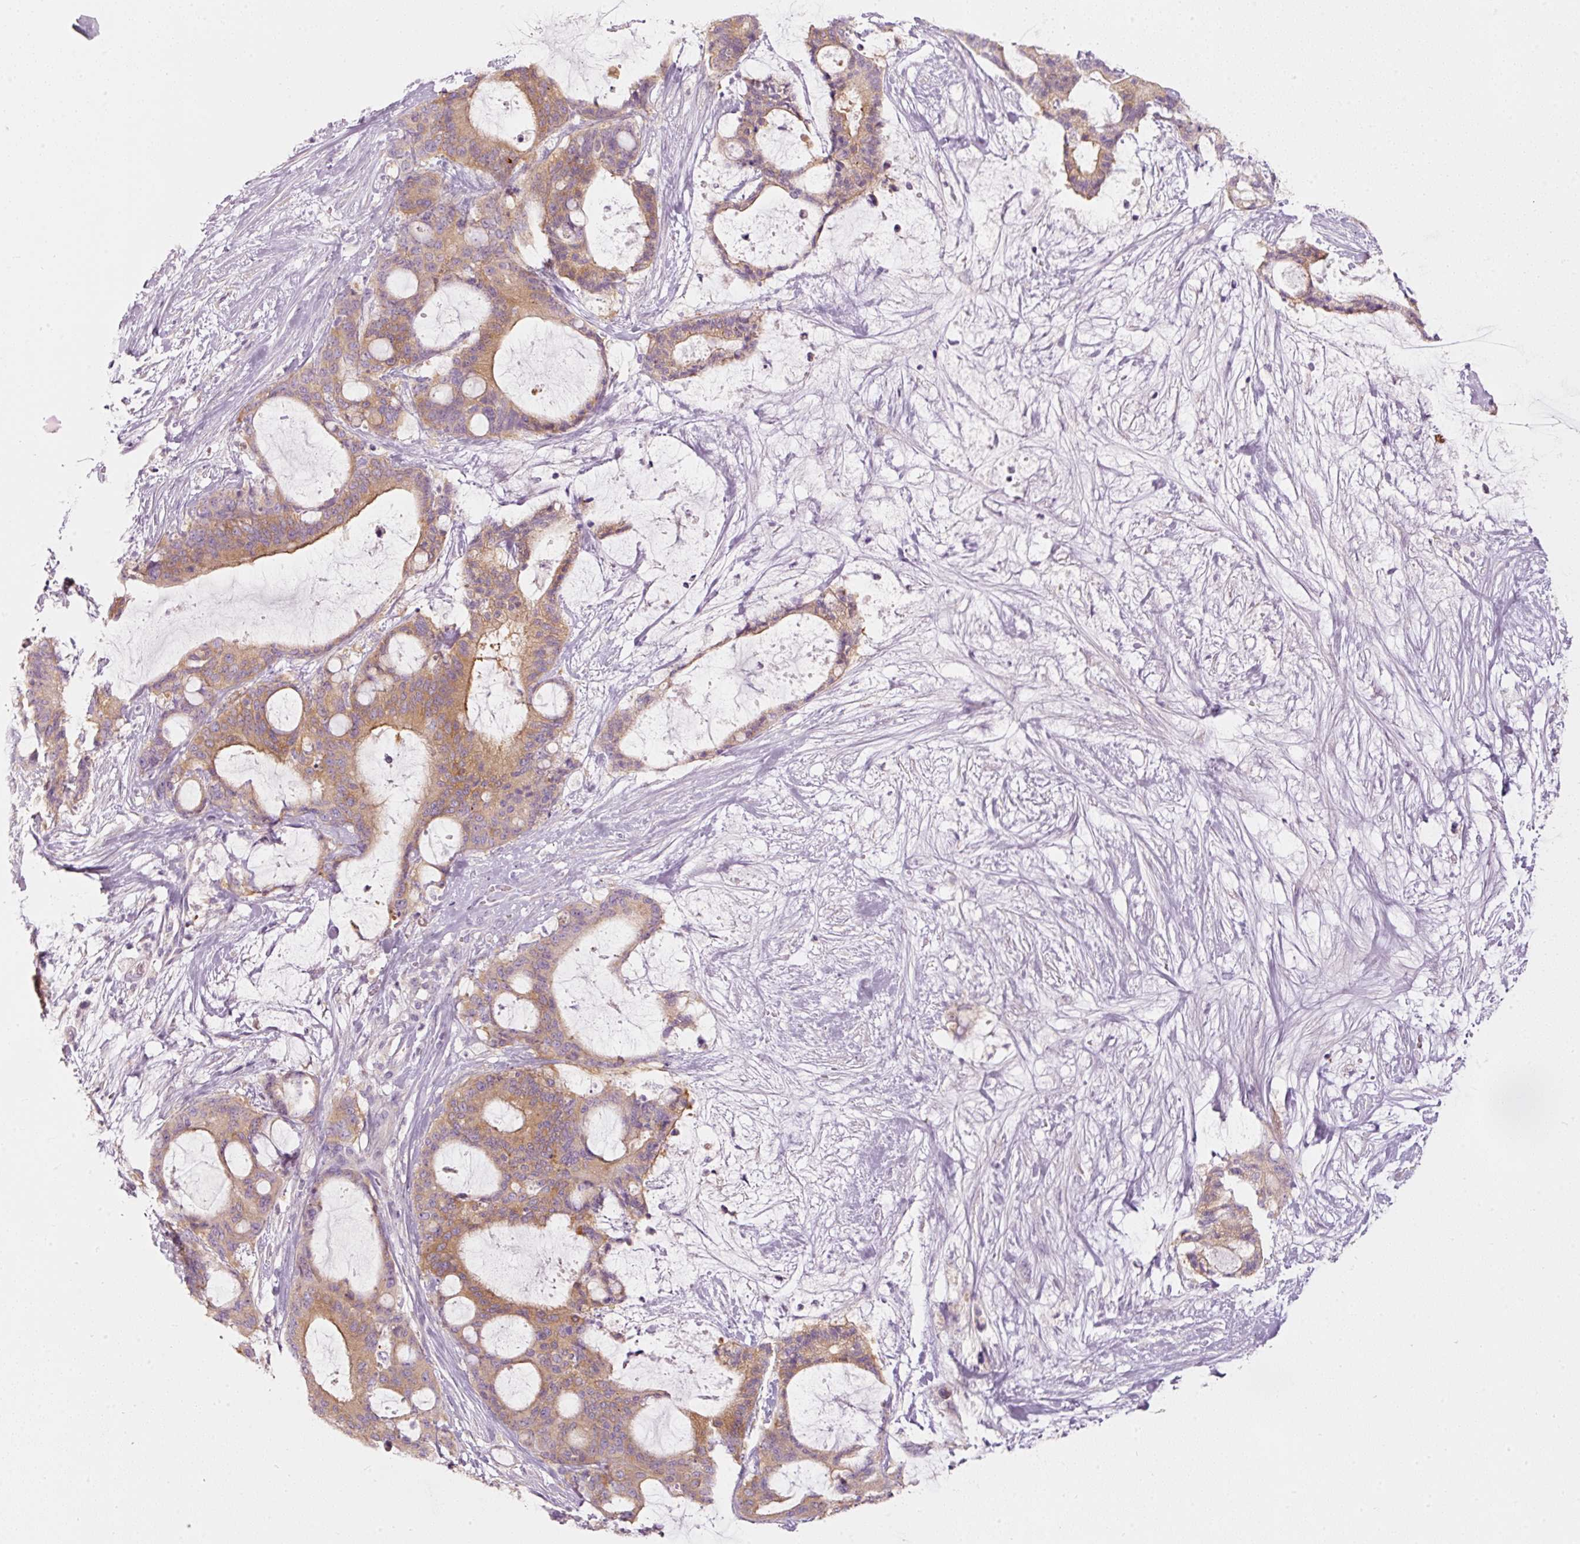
{"staining": {"intensity": "moderate", "quantity": ">75%", "location": "cytoplasmic/membranous"}, "tissue": "liver cancer", "cell_type": "Tumor cells", "image_type": "cancer", "snomed": [{"axis": "morphology", "description": "Normal tissue, NOS"}, {"axis": "morphology", "description": "Cholangiocarcinoma"}, {"axis": "topography", "description": "Liver"}, {"axis": "topography", "description": "Peripheral nerve tissue"}], "caption": "Cholangiocarcinoma (liver) was stained to show a protein in brown. There is medium levels of moderate cytoplasmic/membranous expression in about >75% of tumor cells.", "gene": "PDXDC1", "patient": {"sex": "female", "age": 73}}